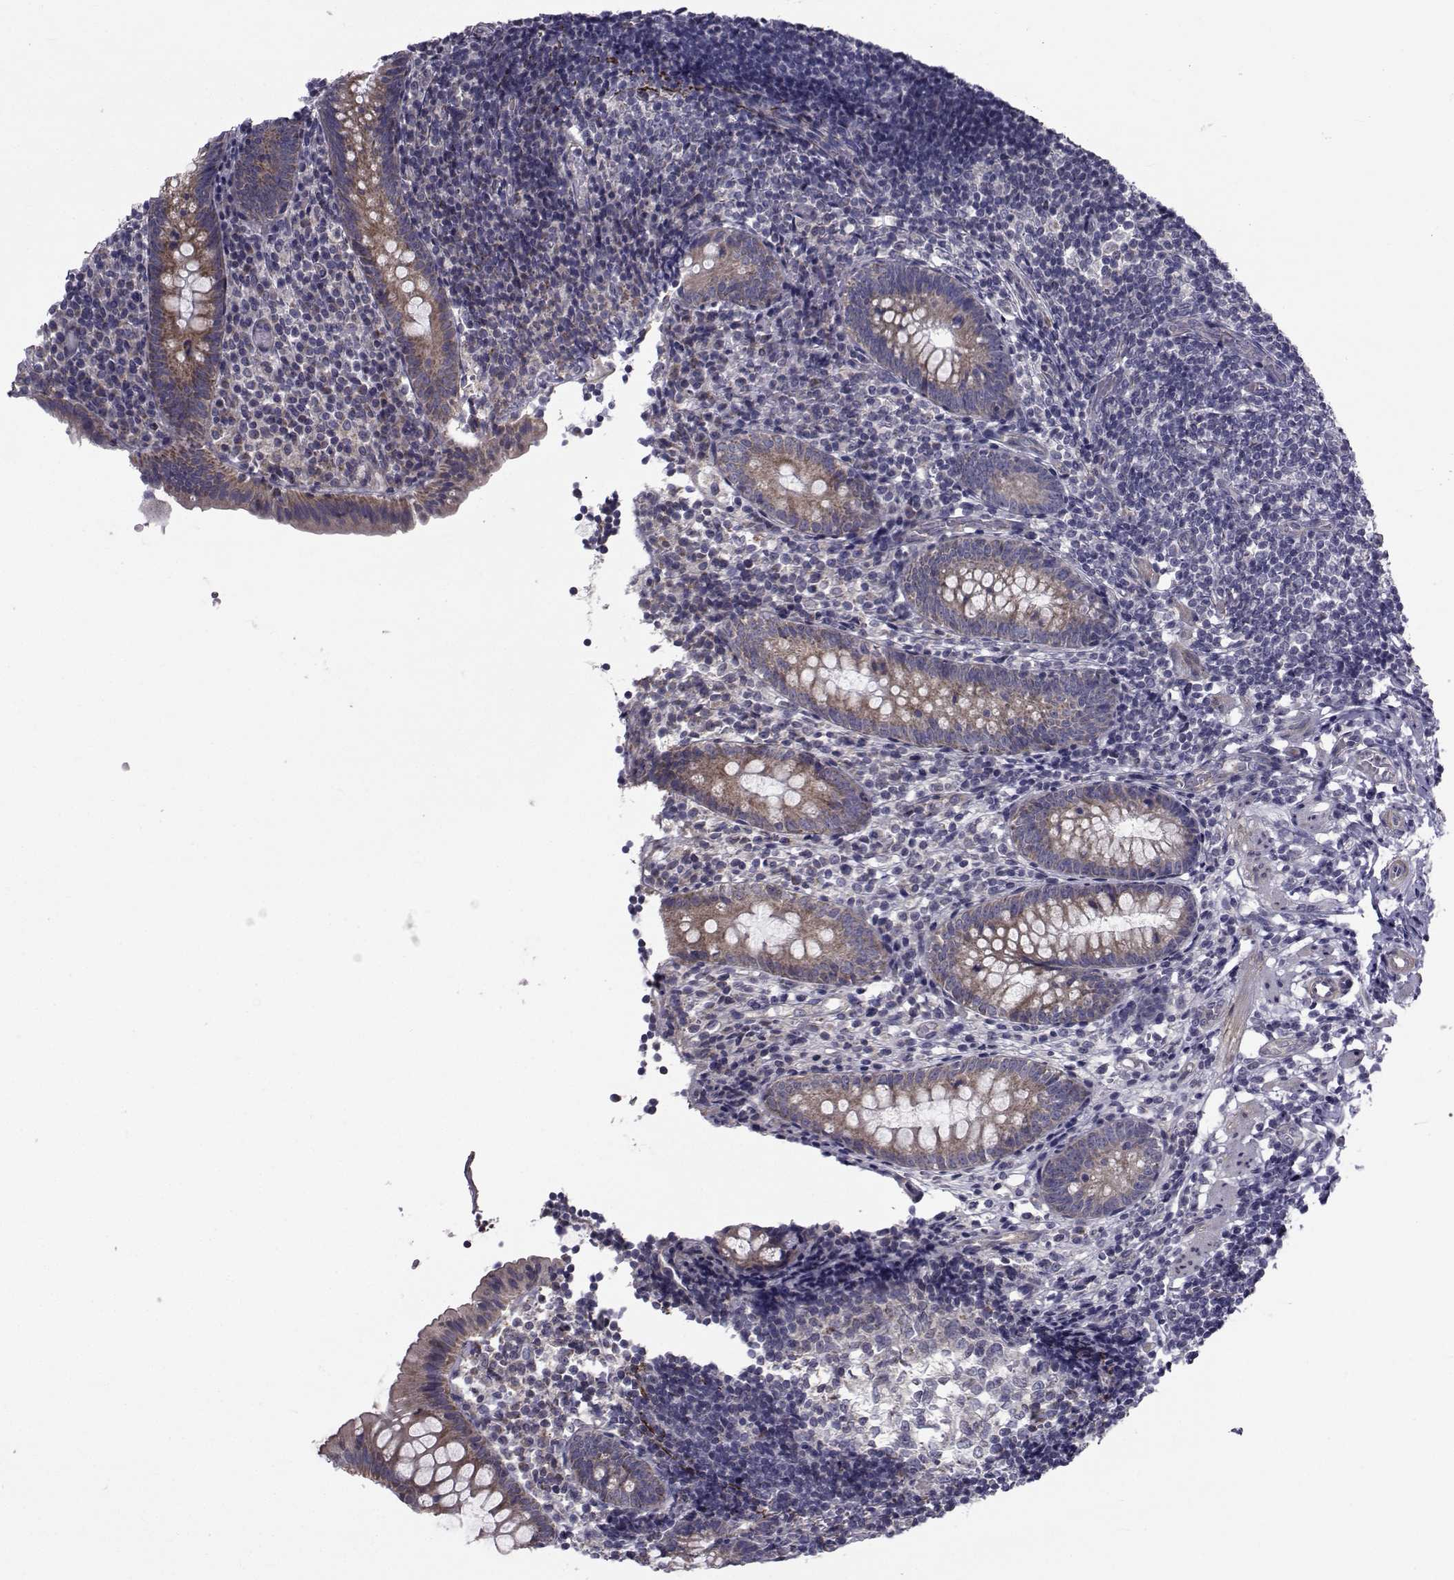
{"staining": {"intensity": "moderate", "quantity": "<25%", "location": "cytoplasmic/membranous"}, "tissue": "appendix", "cell_type": "Glandular cells", "image_type": "normal", "snomed": [{"axis": "morphology", "description": "Normal tissue, NOS"}, {"axis": "topography", "description": "Appendix"}], "caption": "Moderate cytoplasmic/membranous expression for a protein is appreciated in approximately <25% of glandular cells of benign appendix using IHC.", "gene": "CFAP74", "patient": {"sex": "female", "age": 40}}